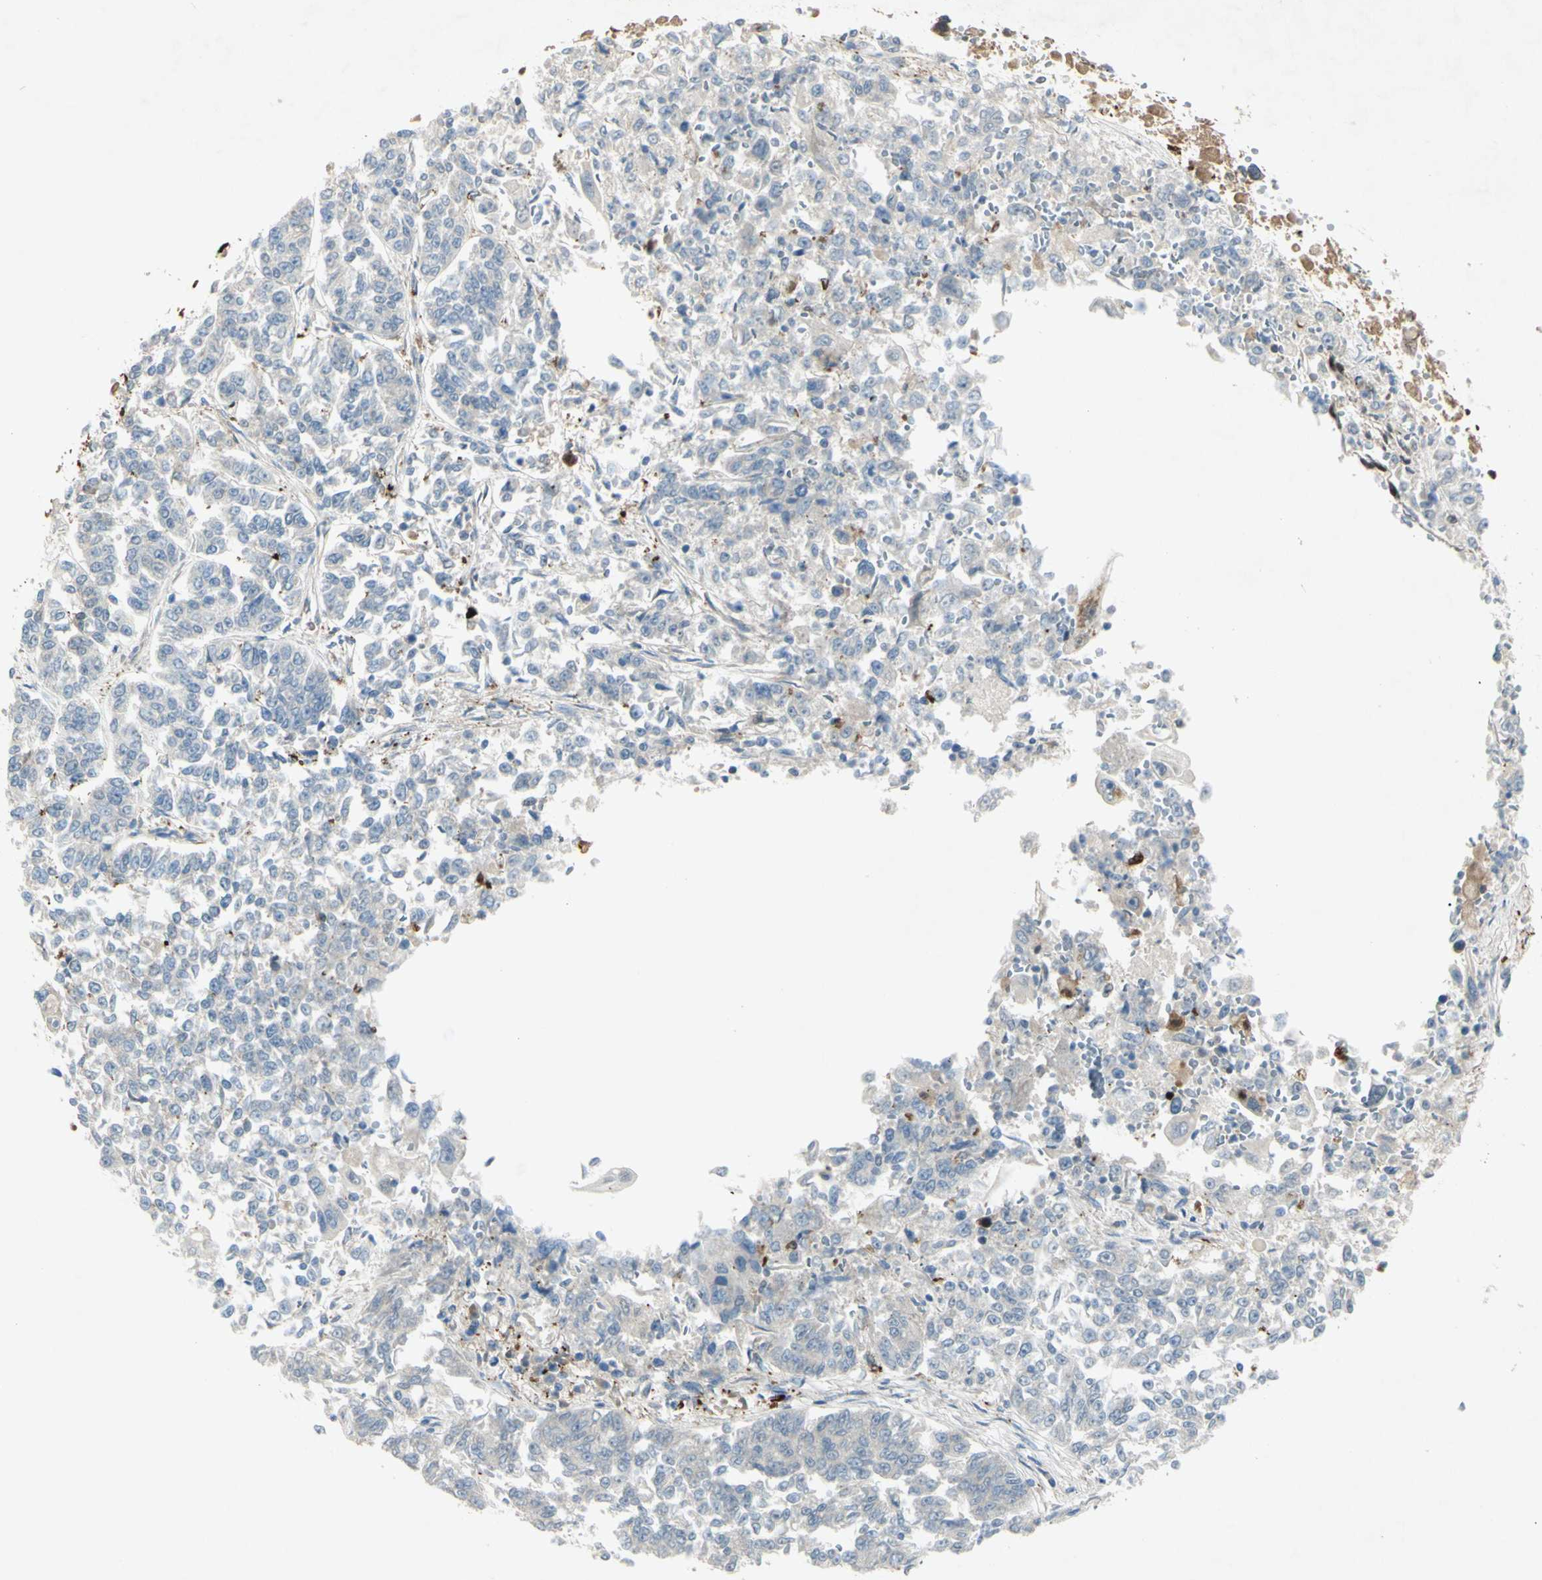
{"staining": {"intensity": "negative", "quantity": "none", "location": "none"}, "tissue": "lung cancer", "cell_type": "Tumor cells", "image_type": "cancer", "snomed": [{"axis": "morphology", "description": "Adenocarcinoma, NOS"}, {"axis": "topography", "description": "Lung"}], "caption": "The micrograph exhibits no significant positivity in tumor cells of lung cancer (adenocarcinoma). The staining was performed using DAB to visualize the protein expression in brown, while the nuclei were stained in blue with hematoxylin (Magnification: 20x).", "gene": "C1orf159", "patient": {"sex": "male", "age": 84}}